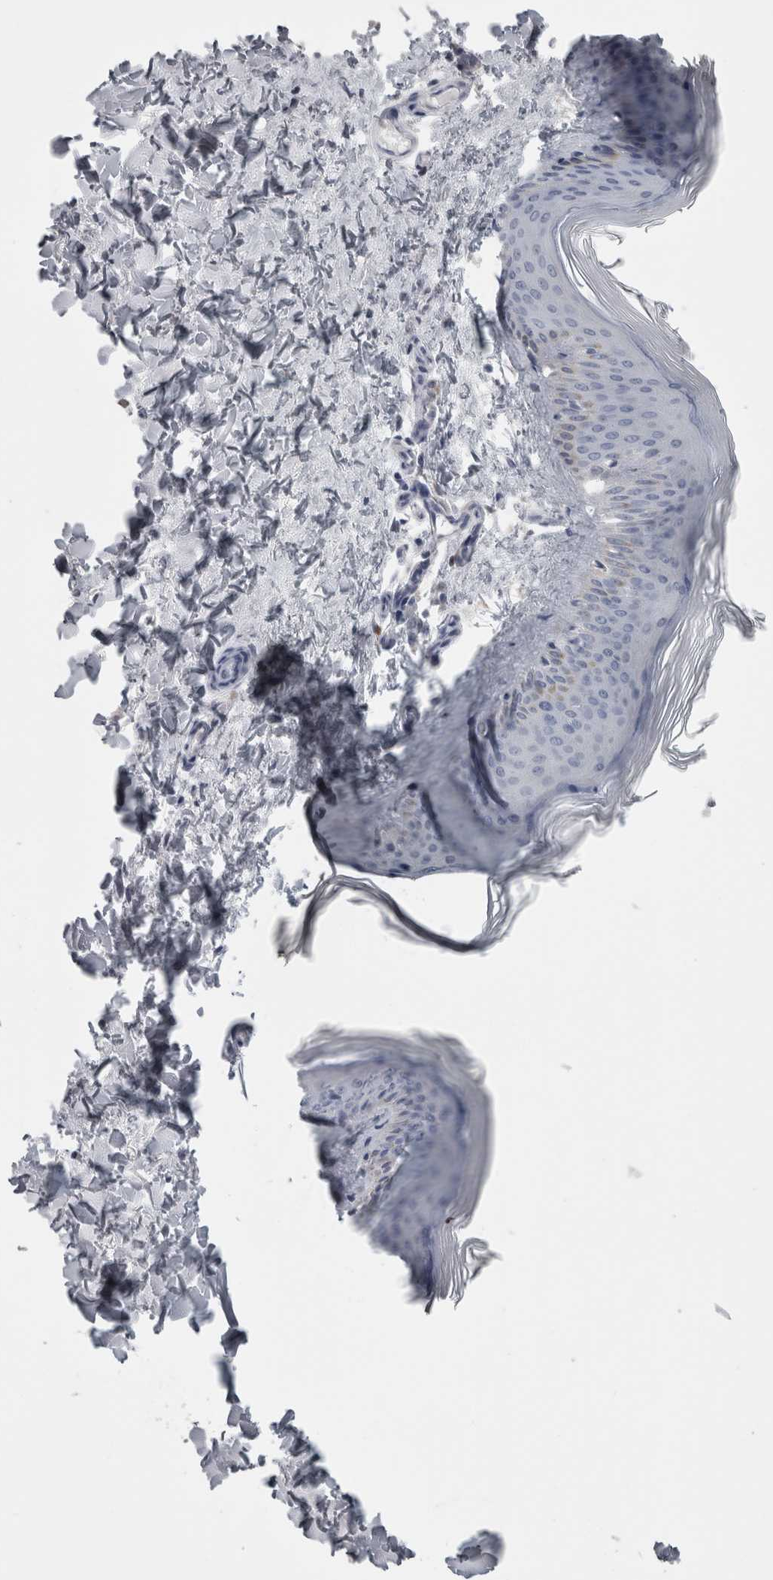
{"staining": {"intensity": "negative", "quantity": "none", "location": "none"}, "tissue": "skin", "cell_type": "Fibroblasts", "image_type": "normal", "snomed": [{"axis": "morphology", "description": "Normal tissue, NOS"}, {"axis": "topography", "description": "Skin"}], "caption": "A photomicrograph of human skin is negative for staining in fibroblasts. The staining was performed using DAB to visualize the protein expression in brown, while the nuclei were stained in blue with hematoxylin (Magnification: 20x).", "gene": "TCAP", "patient": {"sex": "female", "age": 27}}